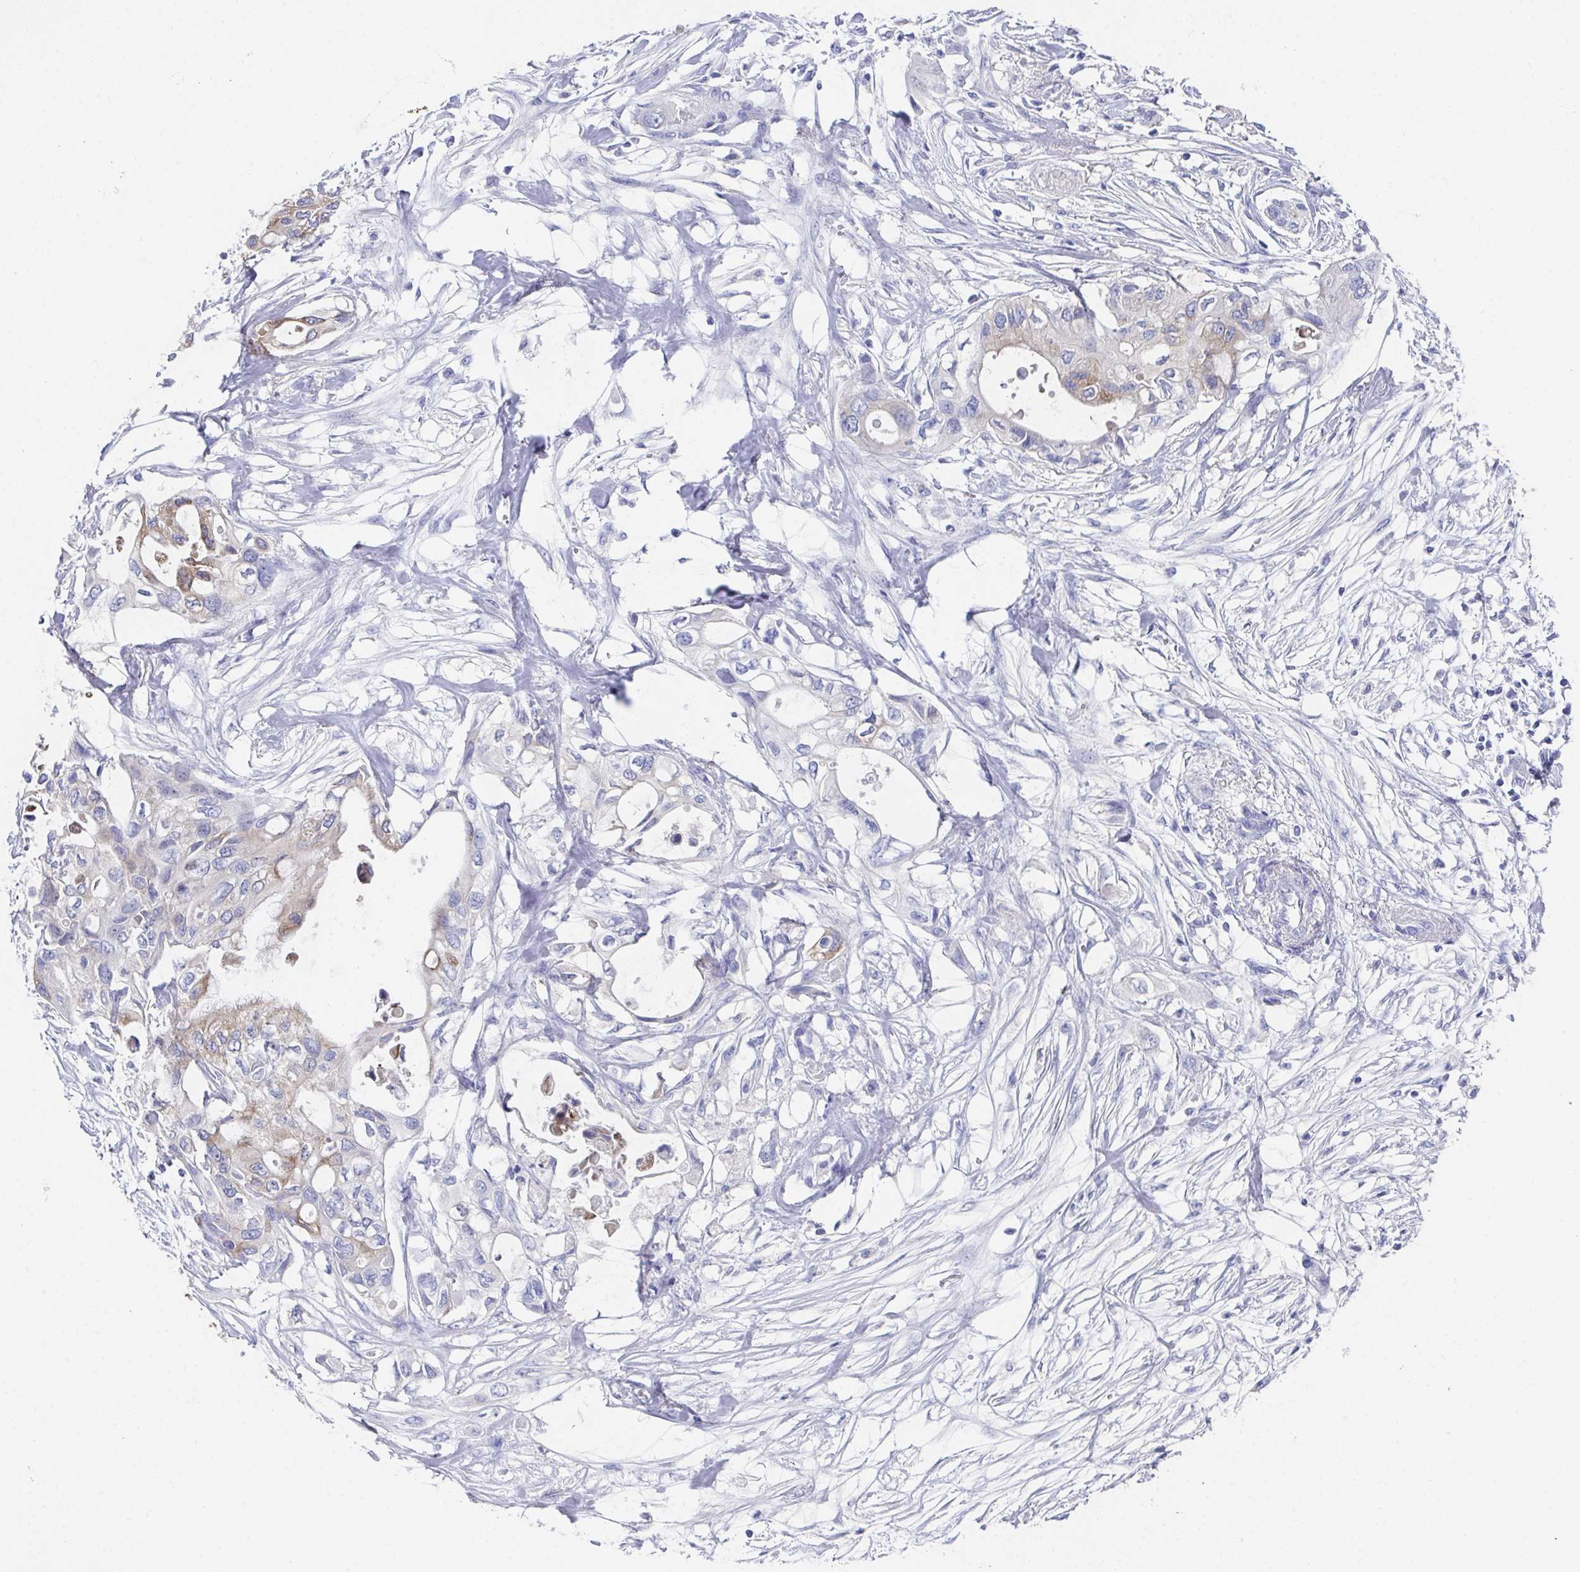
{"staining": {"intensity": "weak", "quantity": "25%-75%", "location": "cytoplasmic/membranous"}, "tissue": "pancreatic cancer", "cell_type": "Tumor cells", "image_type": "cancer", "snomed": [{"axis": "morphology", "description": "Adenocarcinoma, NOS"}, {"axis": "topography", "description": "Pancreas"}], "caption": "An IHC image of neoplastic tissue is shown. Protein staining in brown highlights weak cytoplasmic/membranous positivity in pancreatic cancer (adenocarcinoma) within tumor cells.", "gene": "SSC4D", "patient": {"sex": "female", "age": 63}}